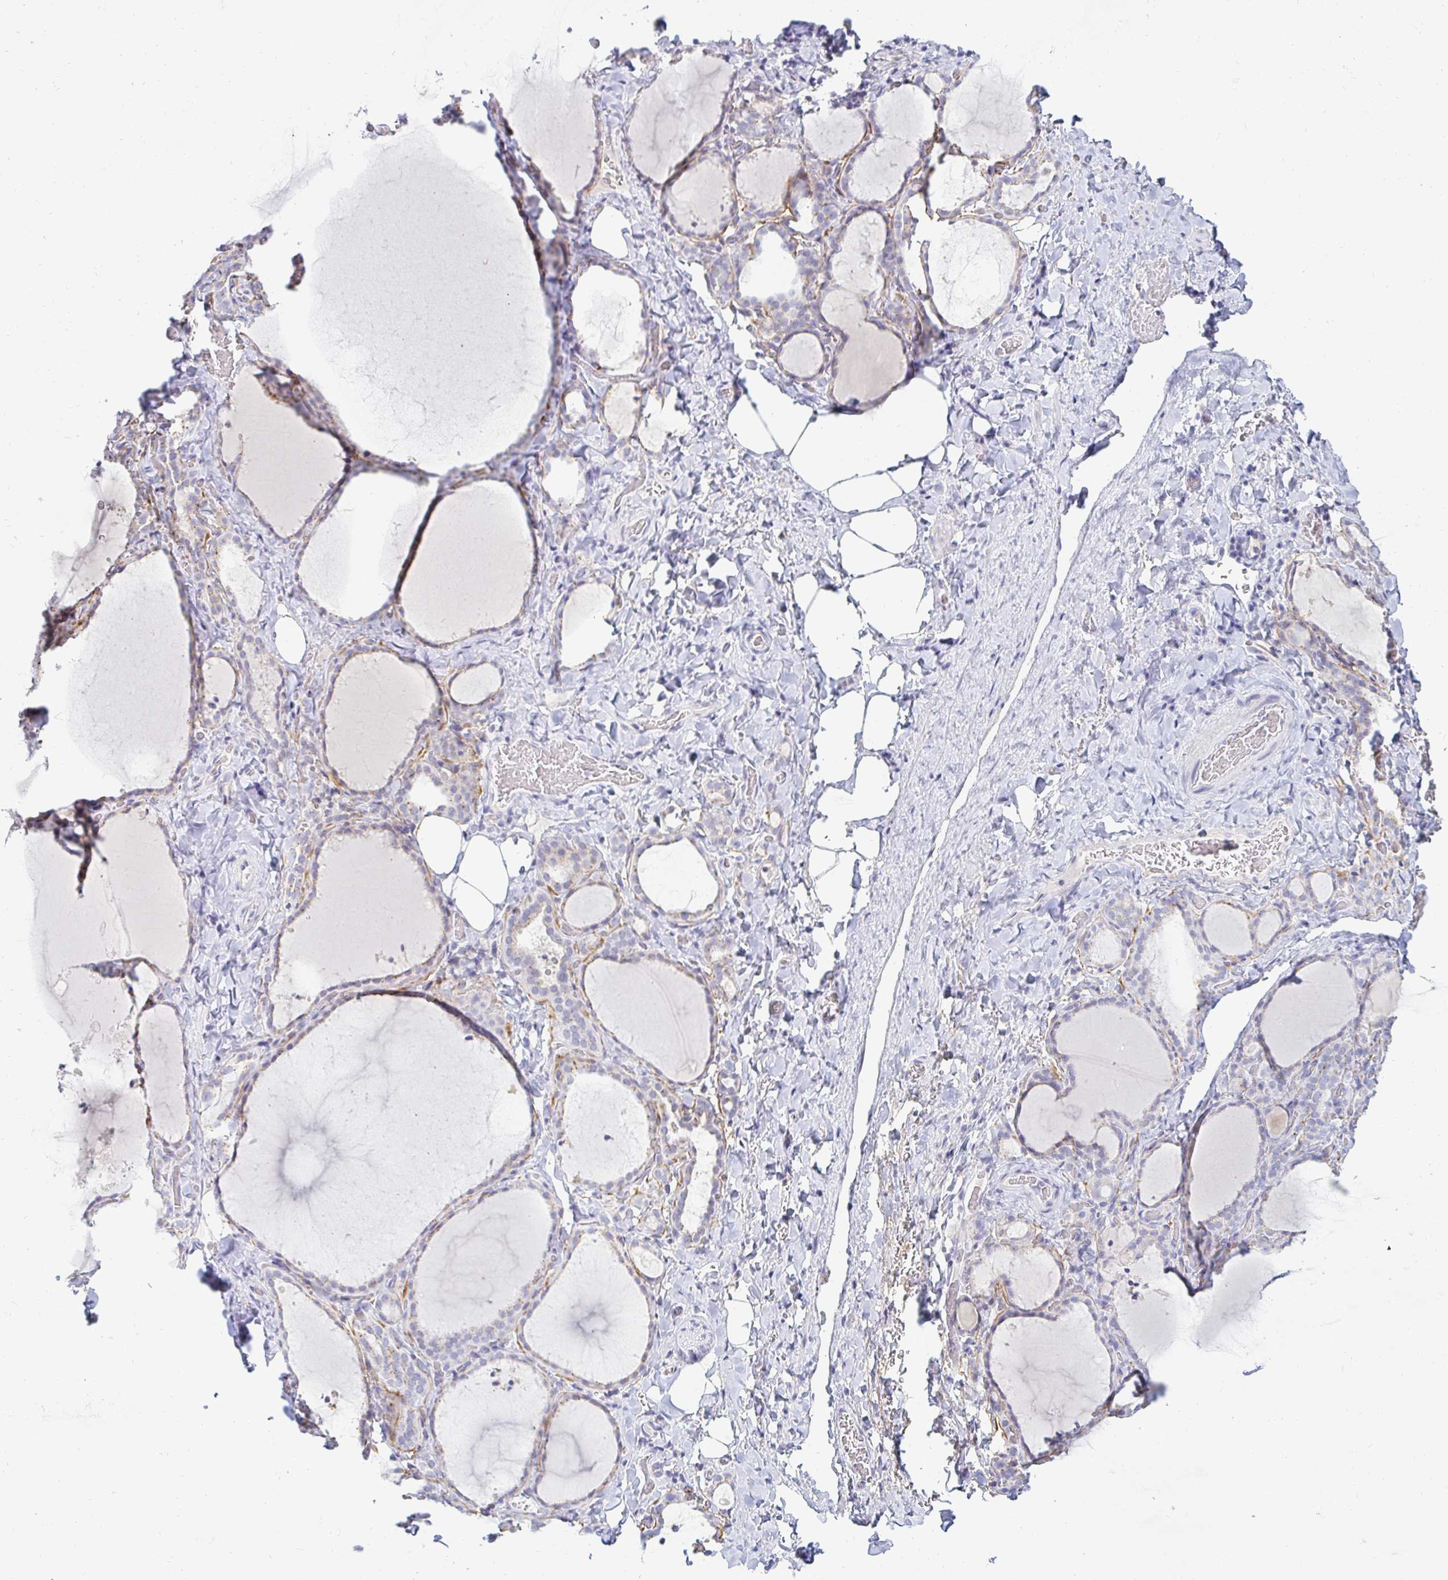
{"staining": {"intensity": "weak", "quantity": "<25%", "location": "cytoplasmic/membranous"}, "tissue": "thyroid gland", "cell_type": "Glandular cells", "image_type": "normal", "snomed": [{"axis": "morphology", "description": "Normal tissue, NOS"}, {"axis": "topography", "description": "Thyroid gland"}], "caption": "Thyroid gland stained for a protein using immunohistochemistry displays no staining glandular cells.", "gene": "OR51D1", "patient": {"sex": "female", "age": 22}}